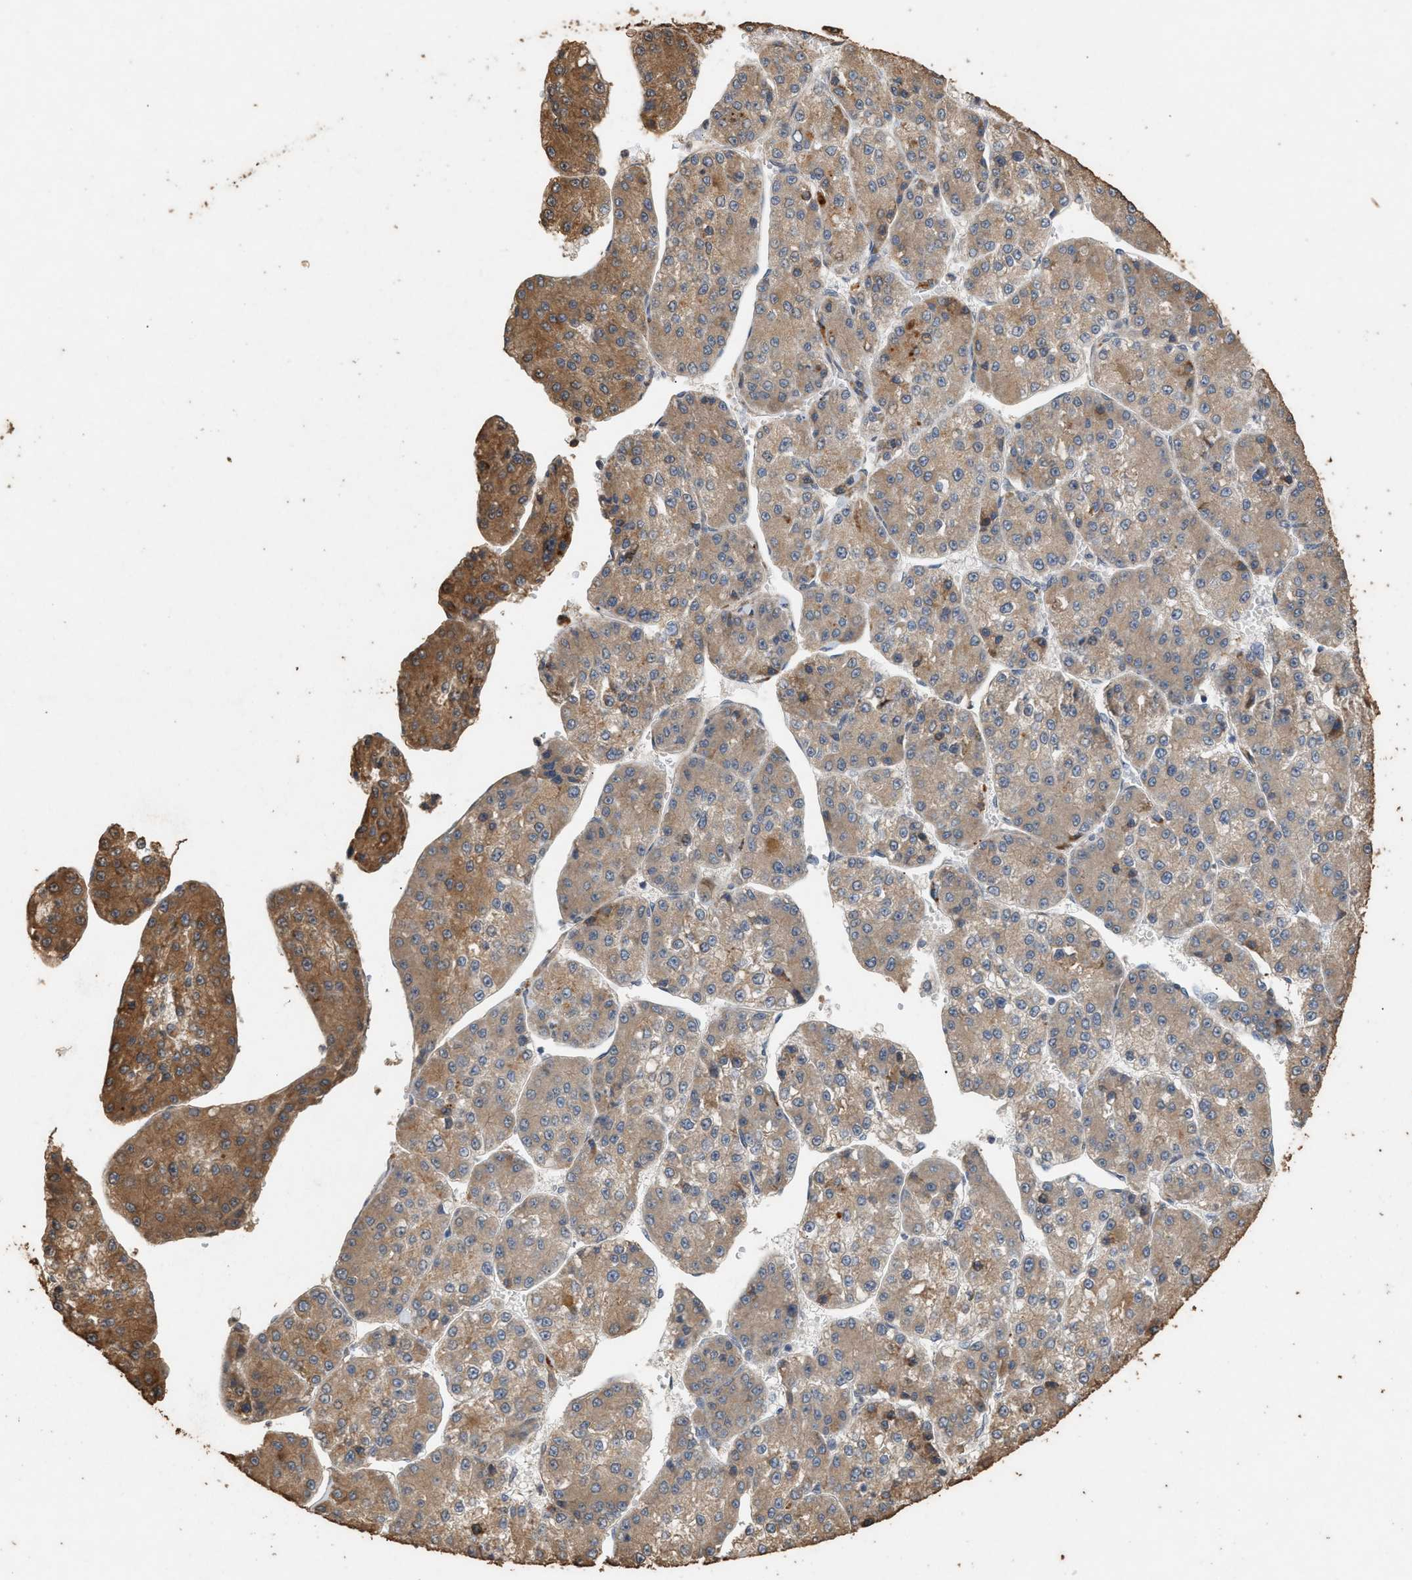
{"staining": {"intensity": "moderate", "quantity": "25%-75%", "location": "cytoplasmic/membranous"}, "tissue": "liver cancer", "cell_type": "Tumor cells", "image_type": "cancer", "snomed": [{"axis": "morphology", "description": "Carcinoma, Hepatocellular, NOS"}, {"axis": "topography", "description": "Liver"}], "caption": "Liver cancer tissue displays moderate cytoplasmic/membranous staining in approximately 25%-75% of tumor cells, visualized by immunohistochemistry.", "gene": "DCAF7", "patient": {"sex": "female", "age": 73}}